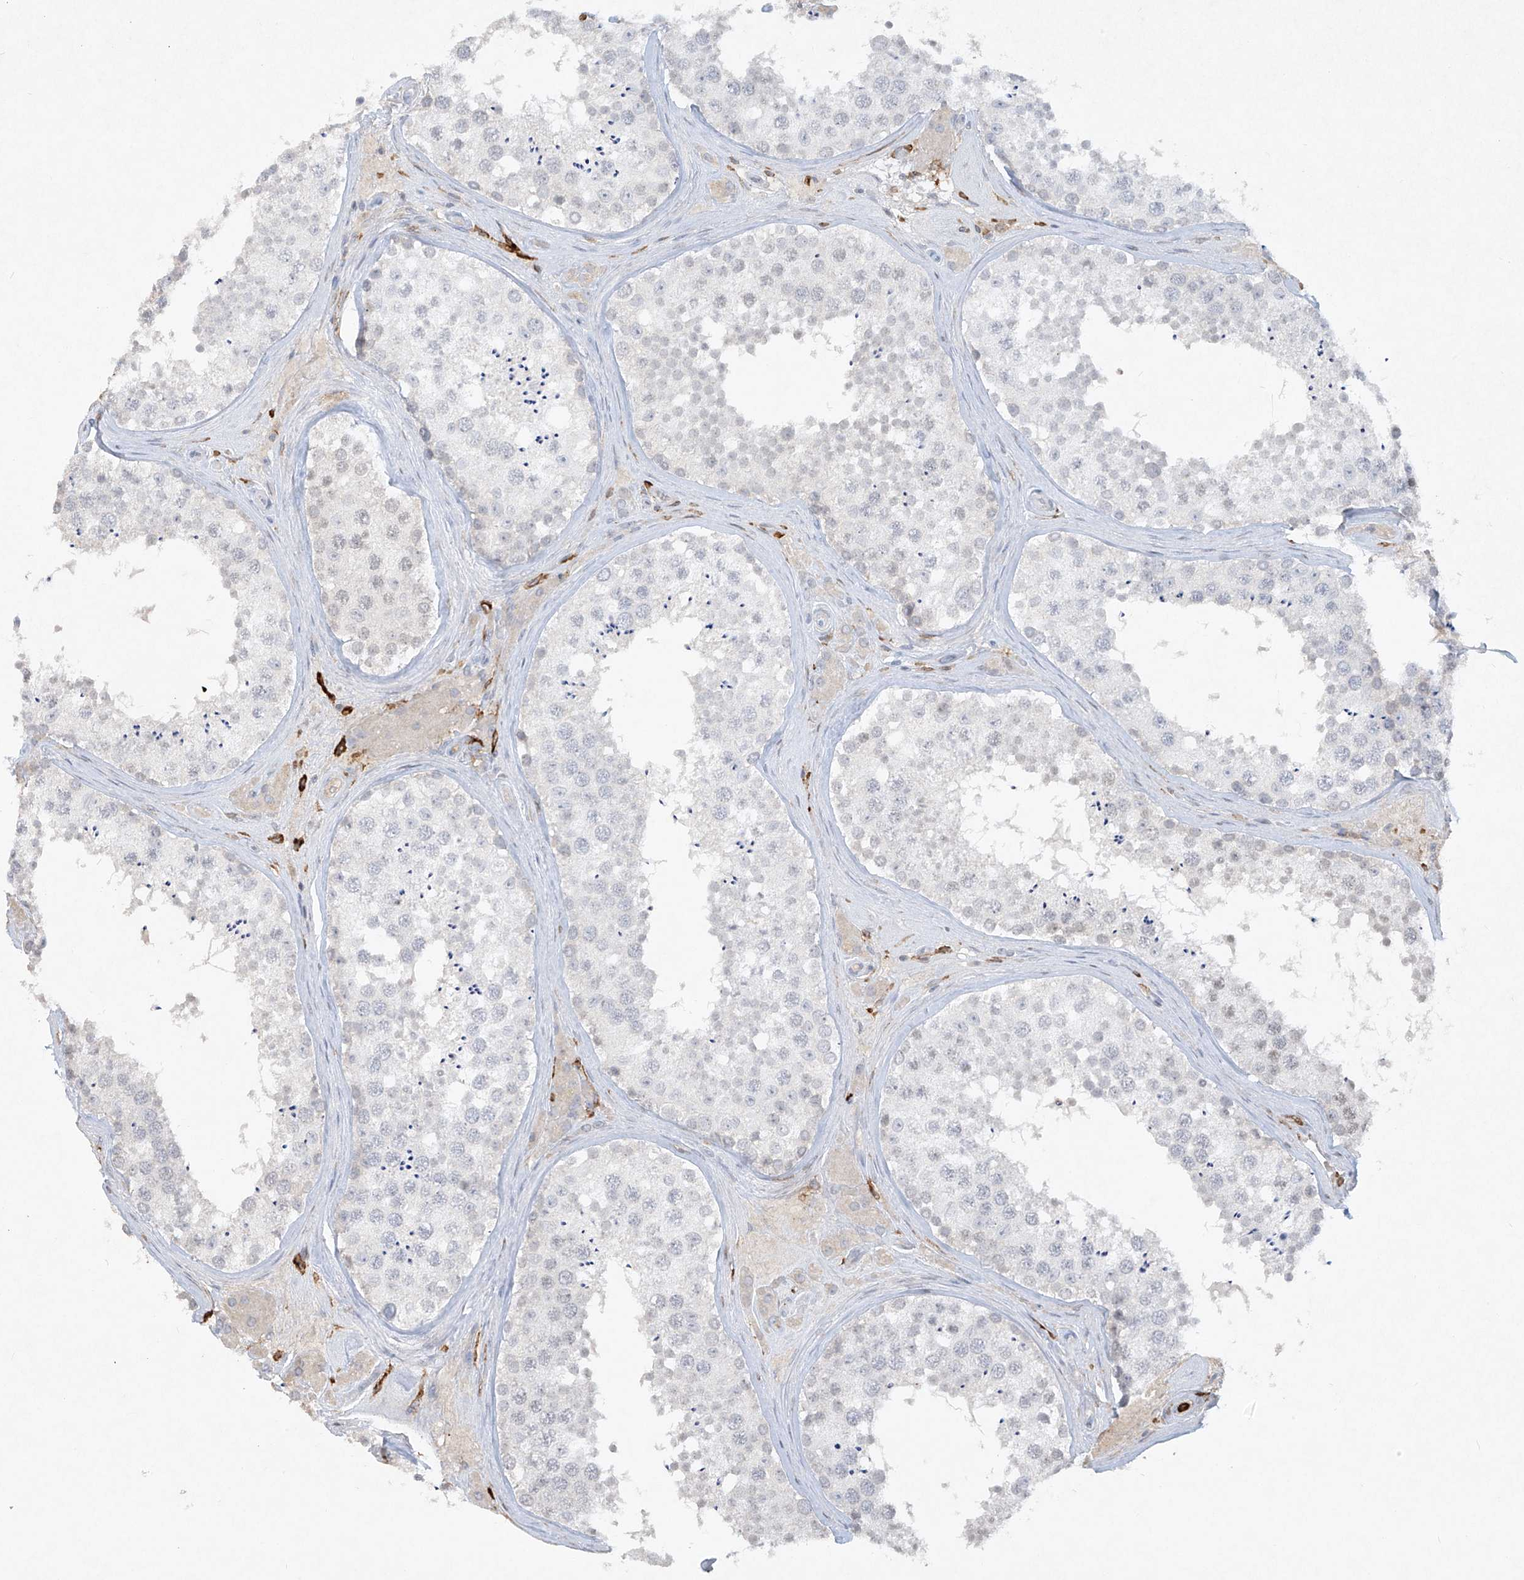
{"staining": {"intensity": "negative", "quantity": "none", "location": "none"}, "tissue": "testis", "cell_type": "Cells in seminiferous ducts", "image_type": "normal", "snomed": [{"axis": "morphology", "description": "Normal tissue, NOS"}, {"axis": "topography", "description": "Testis"}], "caption": "There is no significant positivity in cells in seminiferous ducts of testis. (IHC, brightfield microscopy, high magnification).", "gene": "FCGR3A", "patient": {"sex": "male", "age": 46}}